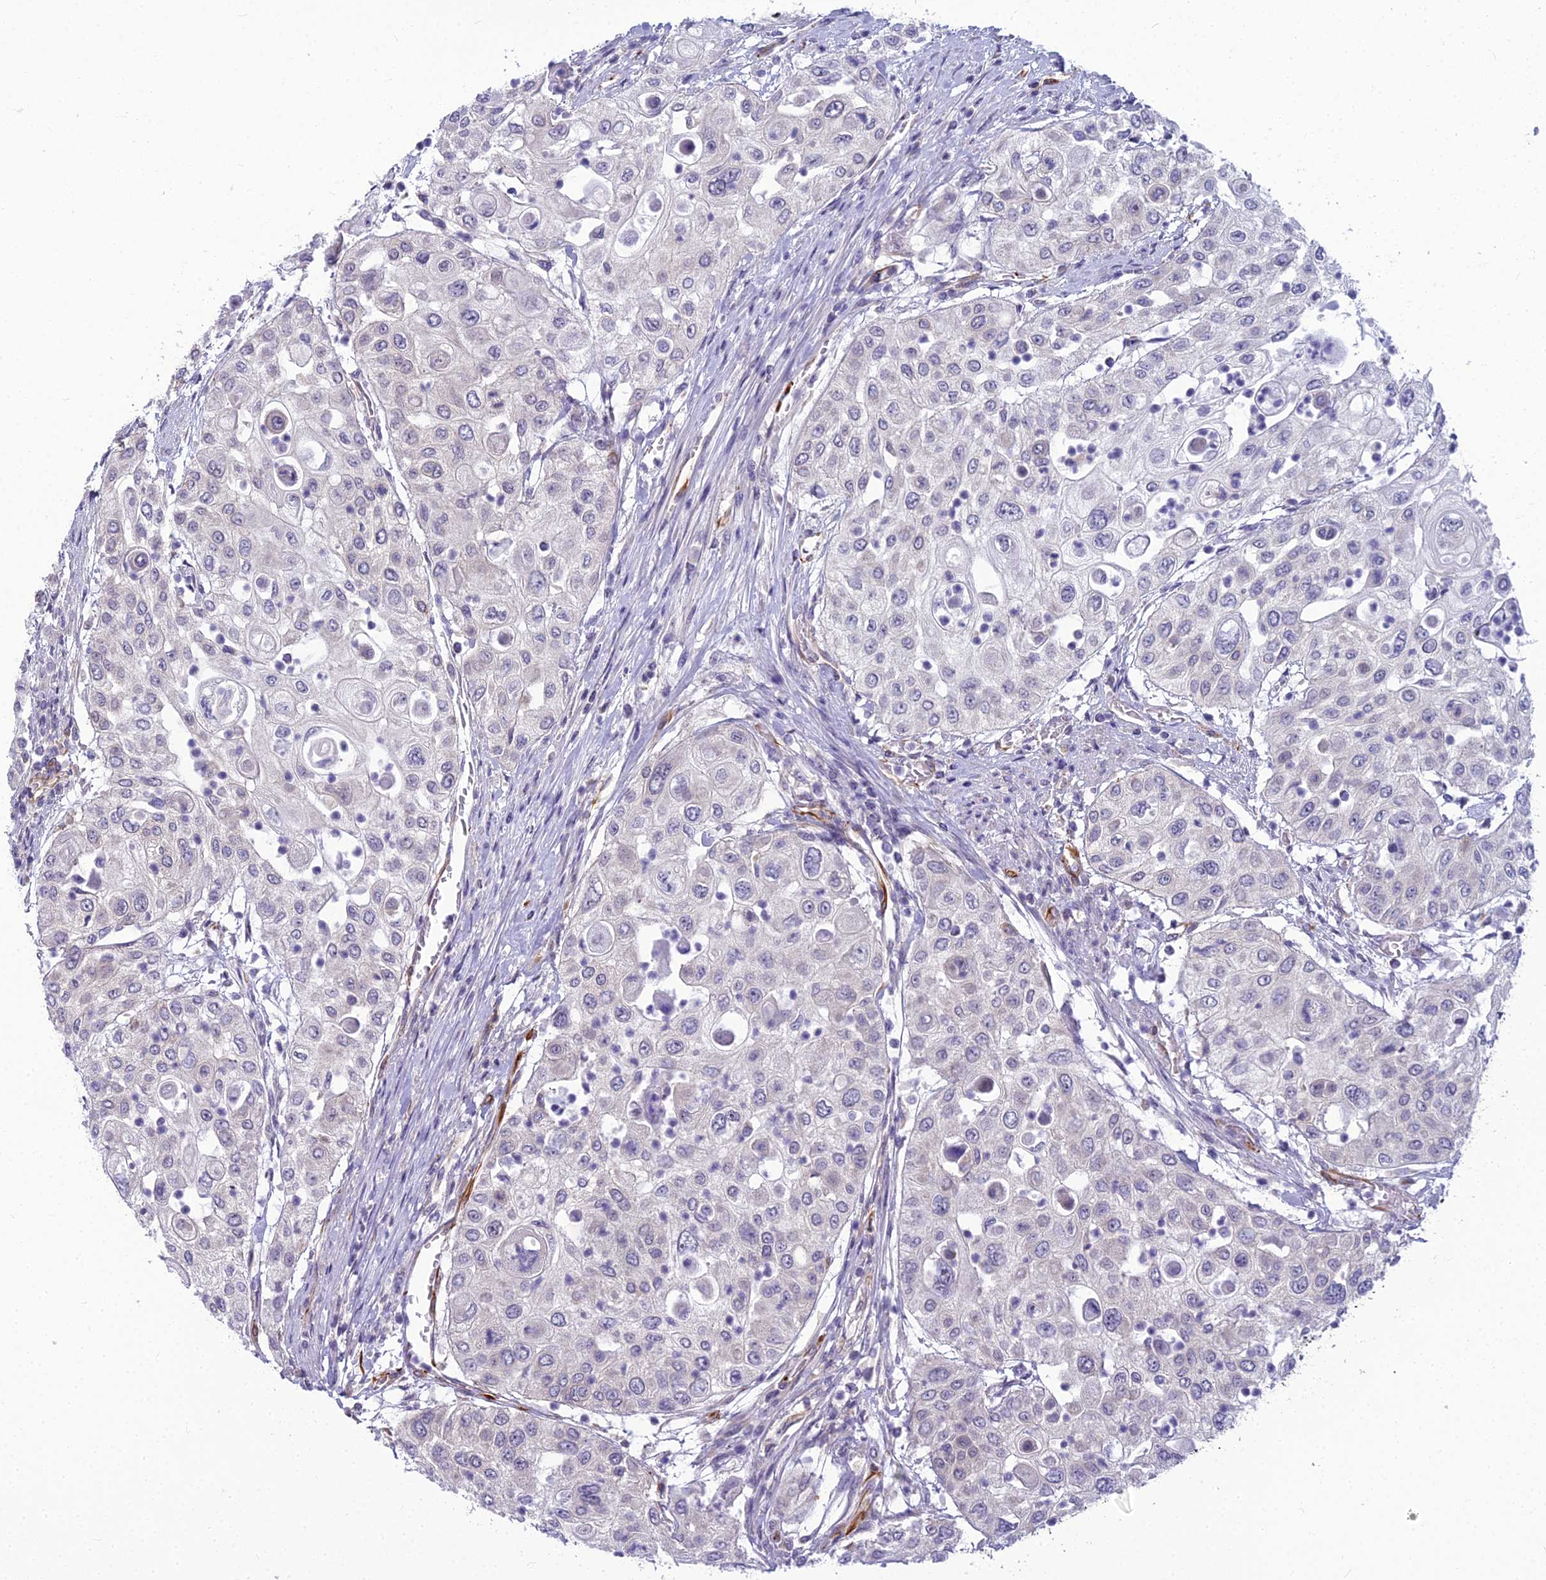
{"staining": {"intensity": "negative", "quantity": "none", "location": "none"}, "tissue": "urothelial cancer", "cell_type": "Tumor cells", "image_type": "cancer", "snomed": [{"axis": "morphology", "description": "Urothelial carcinoma, High grade"}, {"axis": "topography", "description": "Urinary bladder"}], "caption": "The immunohistochemistry (IHC) micrograph has no significant positivity in tumor cells of urothelial cancer tissue.", "gene": "RGL3", "patient": {"sex": "female", "age": 79}}